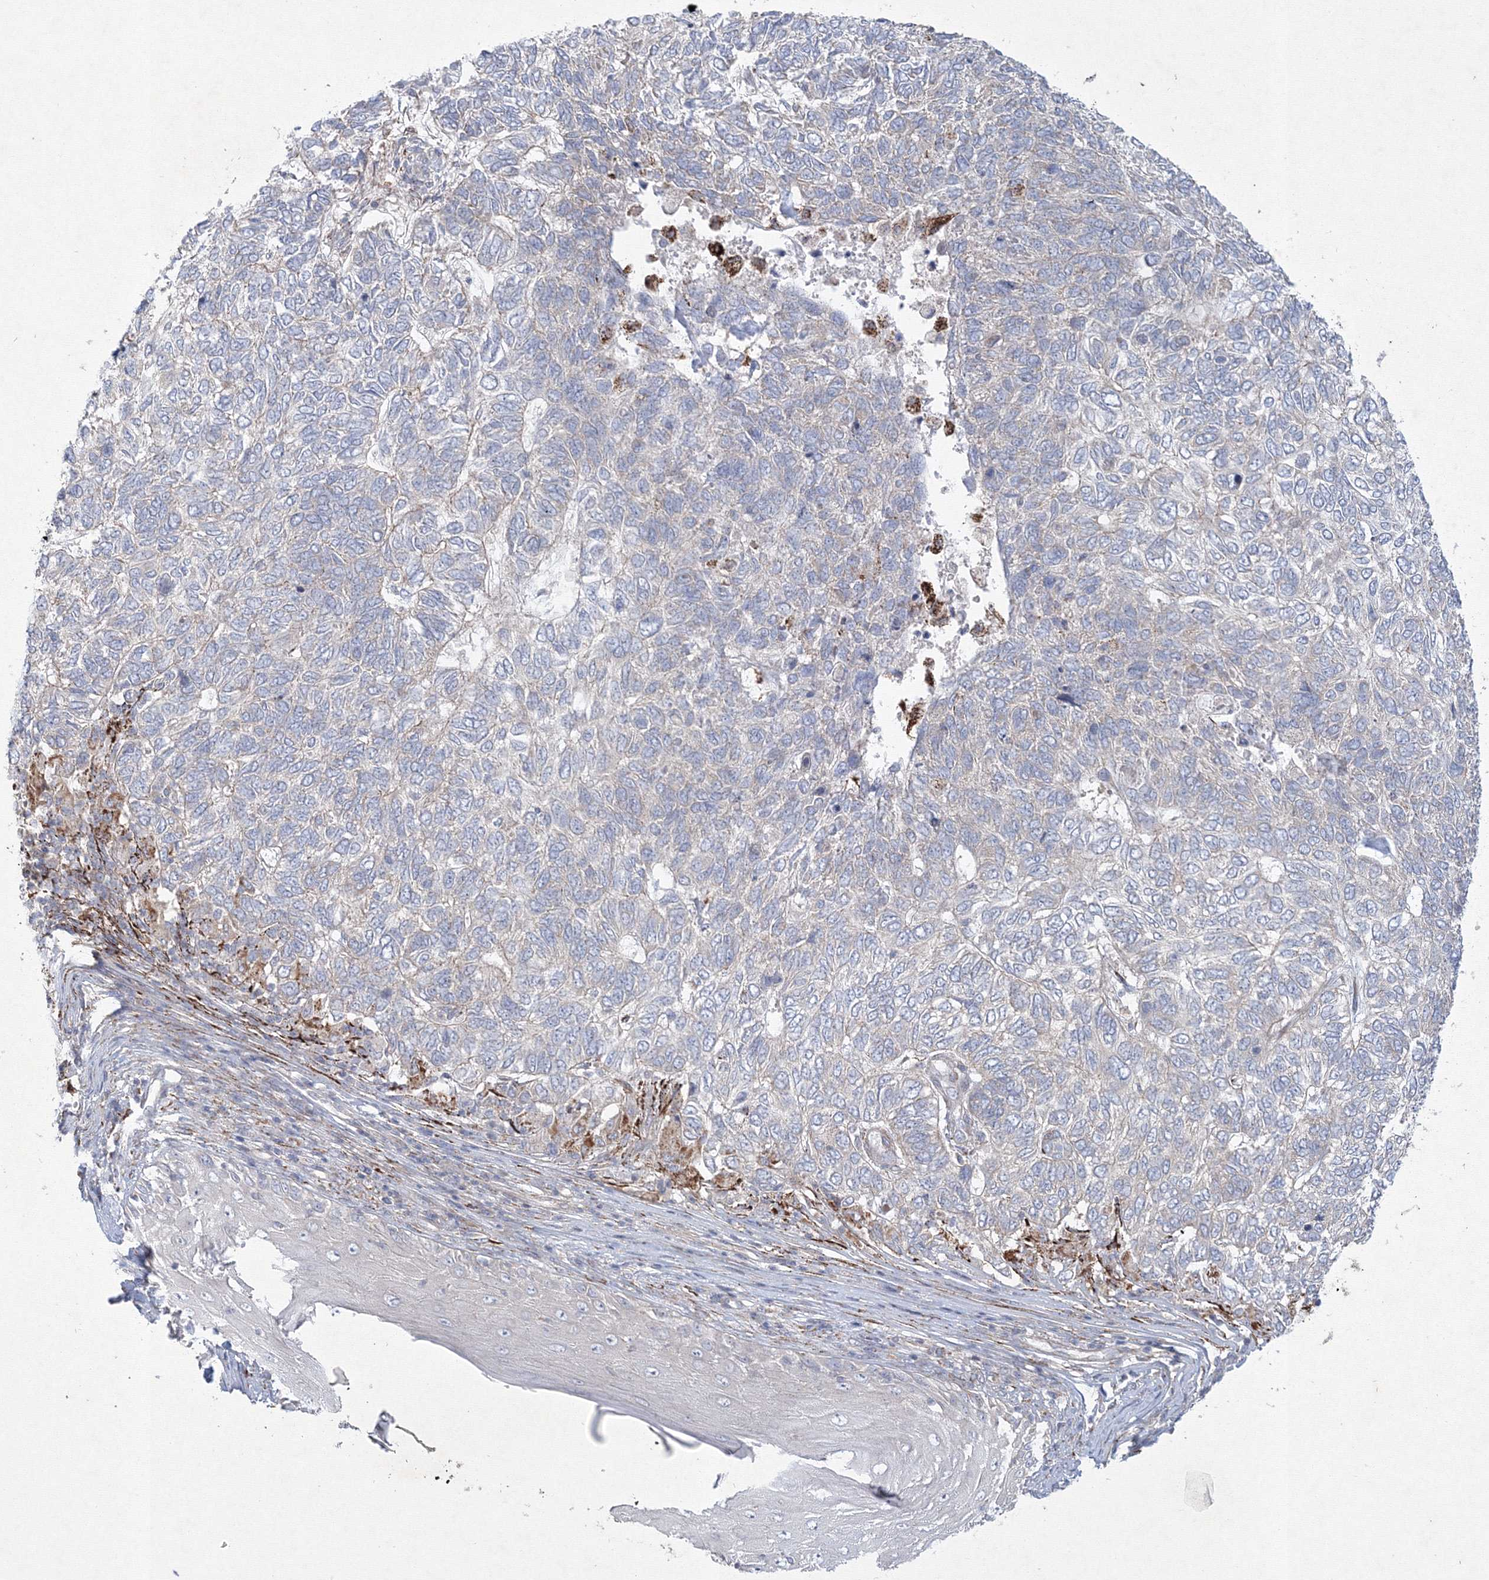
{"staining": {"intensity": "negative", "quantity": "none", "location": "none"}, "tissue": "skin cancer", "cell_type": "Tumor cells", "image_type": "cancer", "snomed": [{"axis": "morphology", "description": "Basal cell carcinoma"}, {"axis": "topography", "description": "Skin"}], "caption": "Immunohistochemistry of skin cancer demonstrates no positivity in tumor cells.", "gene": "WDR49", "patient": {"sex": "female", "age": 65}}